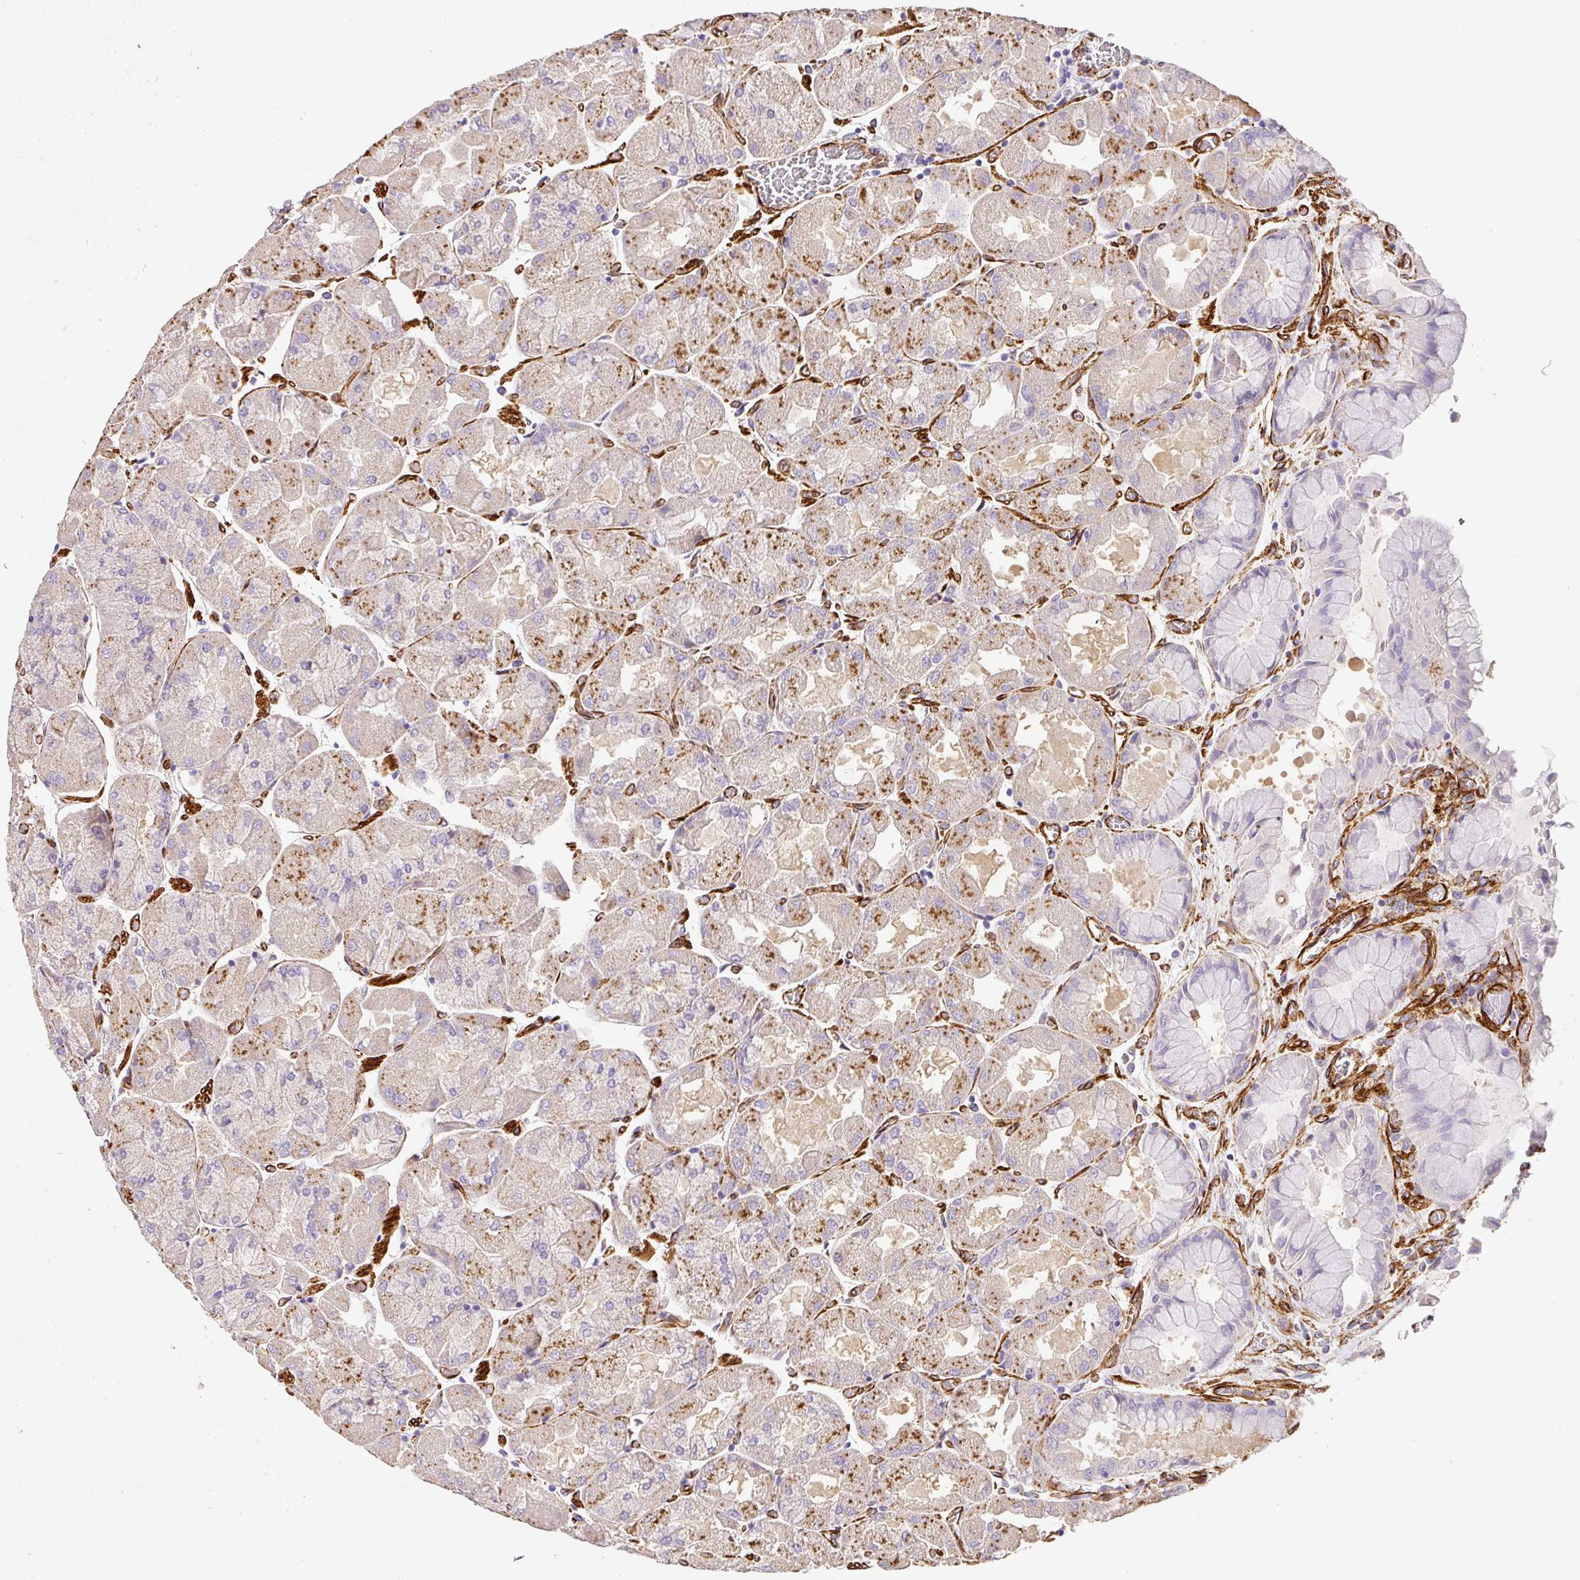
{"staining": {"intensity": "moderate", "quantity": "25%-75%", "location": "cytoplasmic/membranous"}, "tissue": "stomach", "cell_type": "Glandular cells", "image_type": "normal", "snomed": [{"axis": "morphology", "description": "Normal tissue, NOS"}, {"axis": "topography", "description": "Stomach"}], "caption": "Moderate cytoplasmic/membranous positivity is present in about 25%-75% of glandular cells in benign stomach. (DAB = brown stain, brightfield microscopy at high magnification).", "gene": "SLC25A17", "patient": {"sex": "female", "age": 61}}